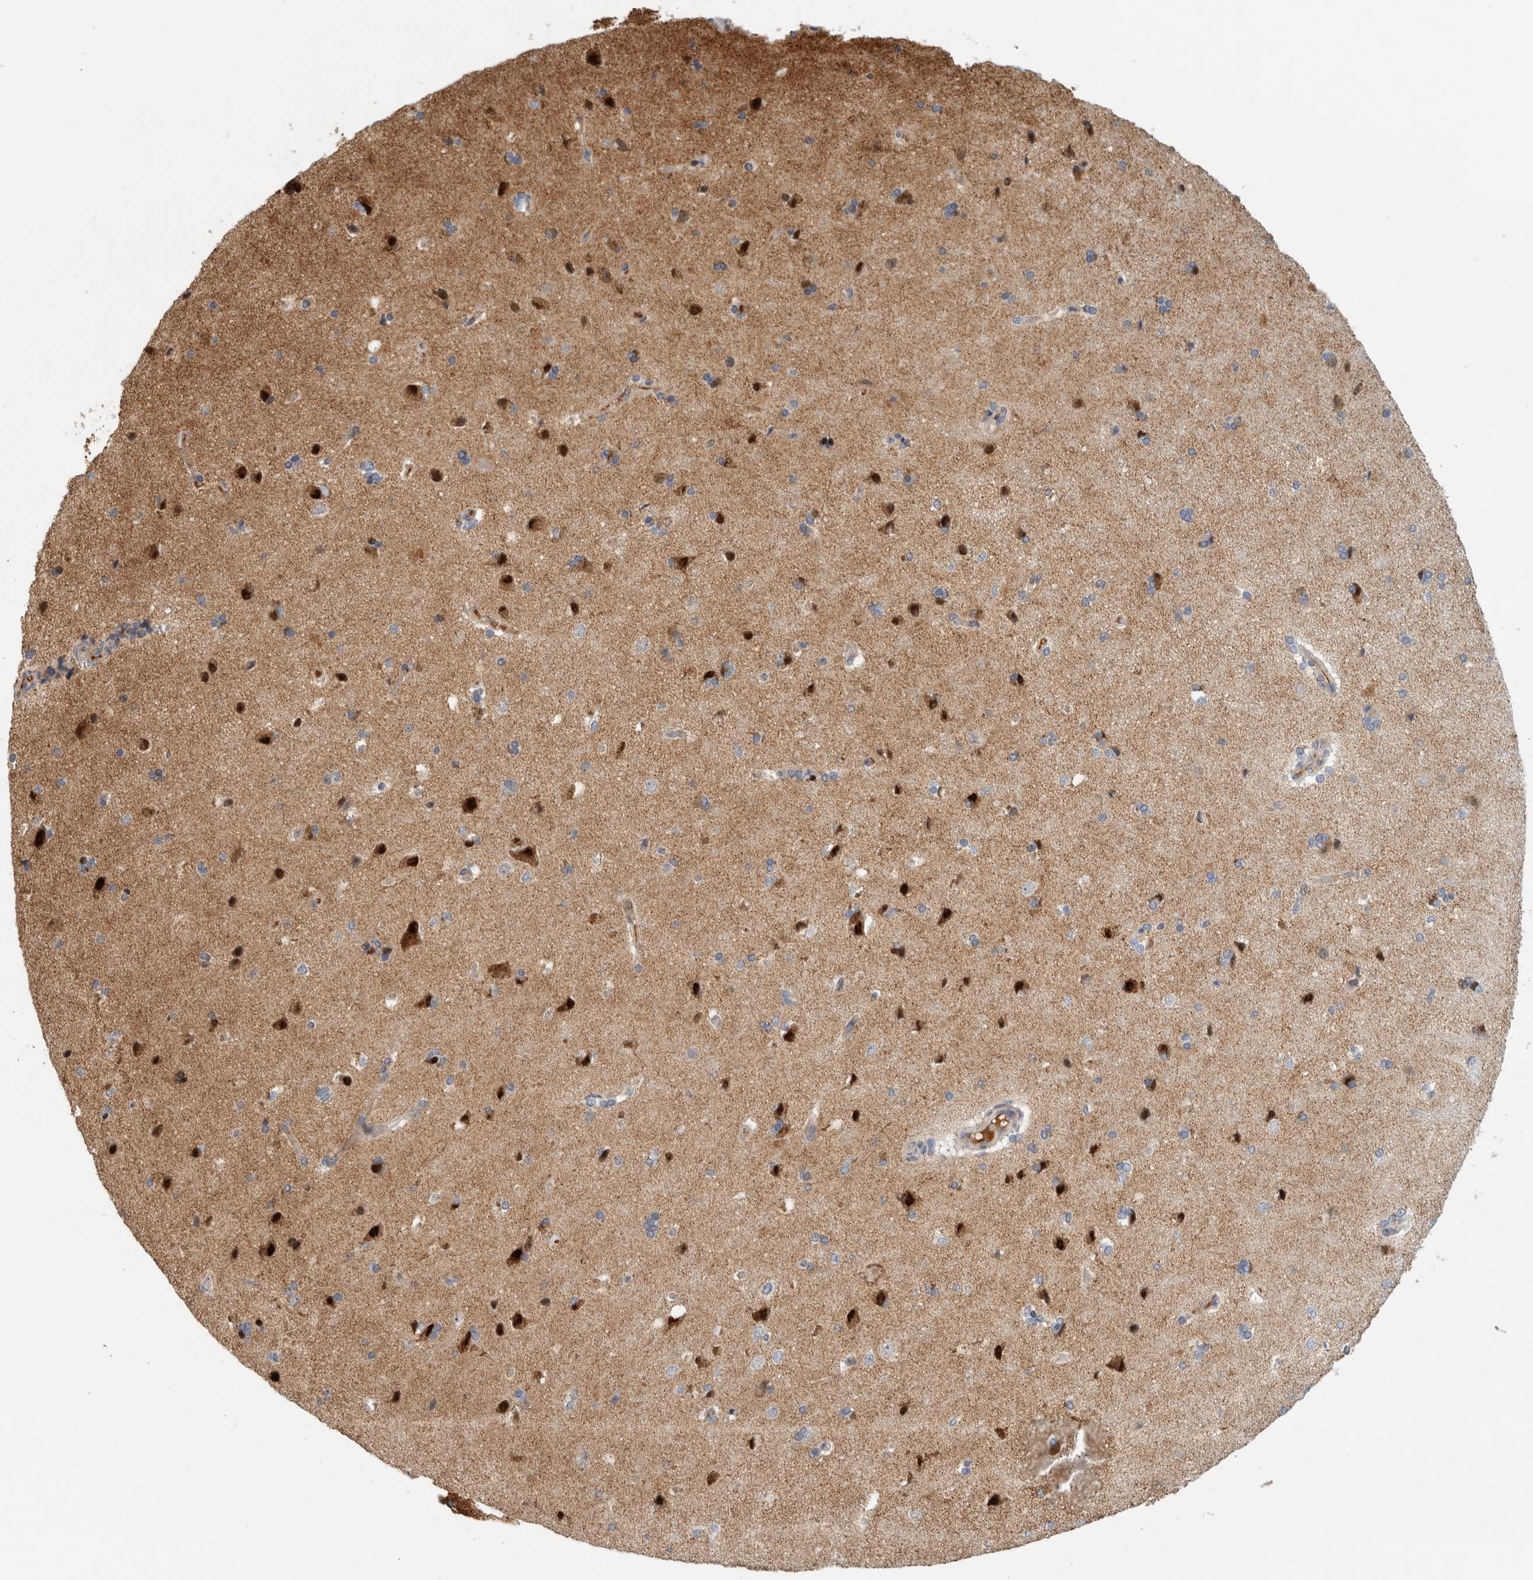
{"staining": {"intensity": "negative", "quantity": "none", "location": "none"}, "tissue": "cerebral cortex", "cell_type": "Endothelial cells", "image_type": "normal", "snomed": [{"axis": "morphology", "description": "Normal tissue, NOS"}, {"axis": "topography", "description": "Cerebral cortex"}], "caption": "There is no significant expression in endothelial cells of cerebral cortex. (Immunohistochemistry, brightfield microscopy, high magnification).", "gene": "RBM48", "patient": {"sex": "male", "age": 62}}